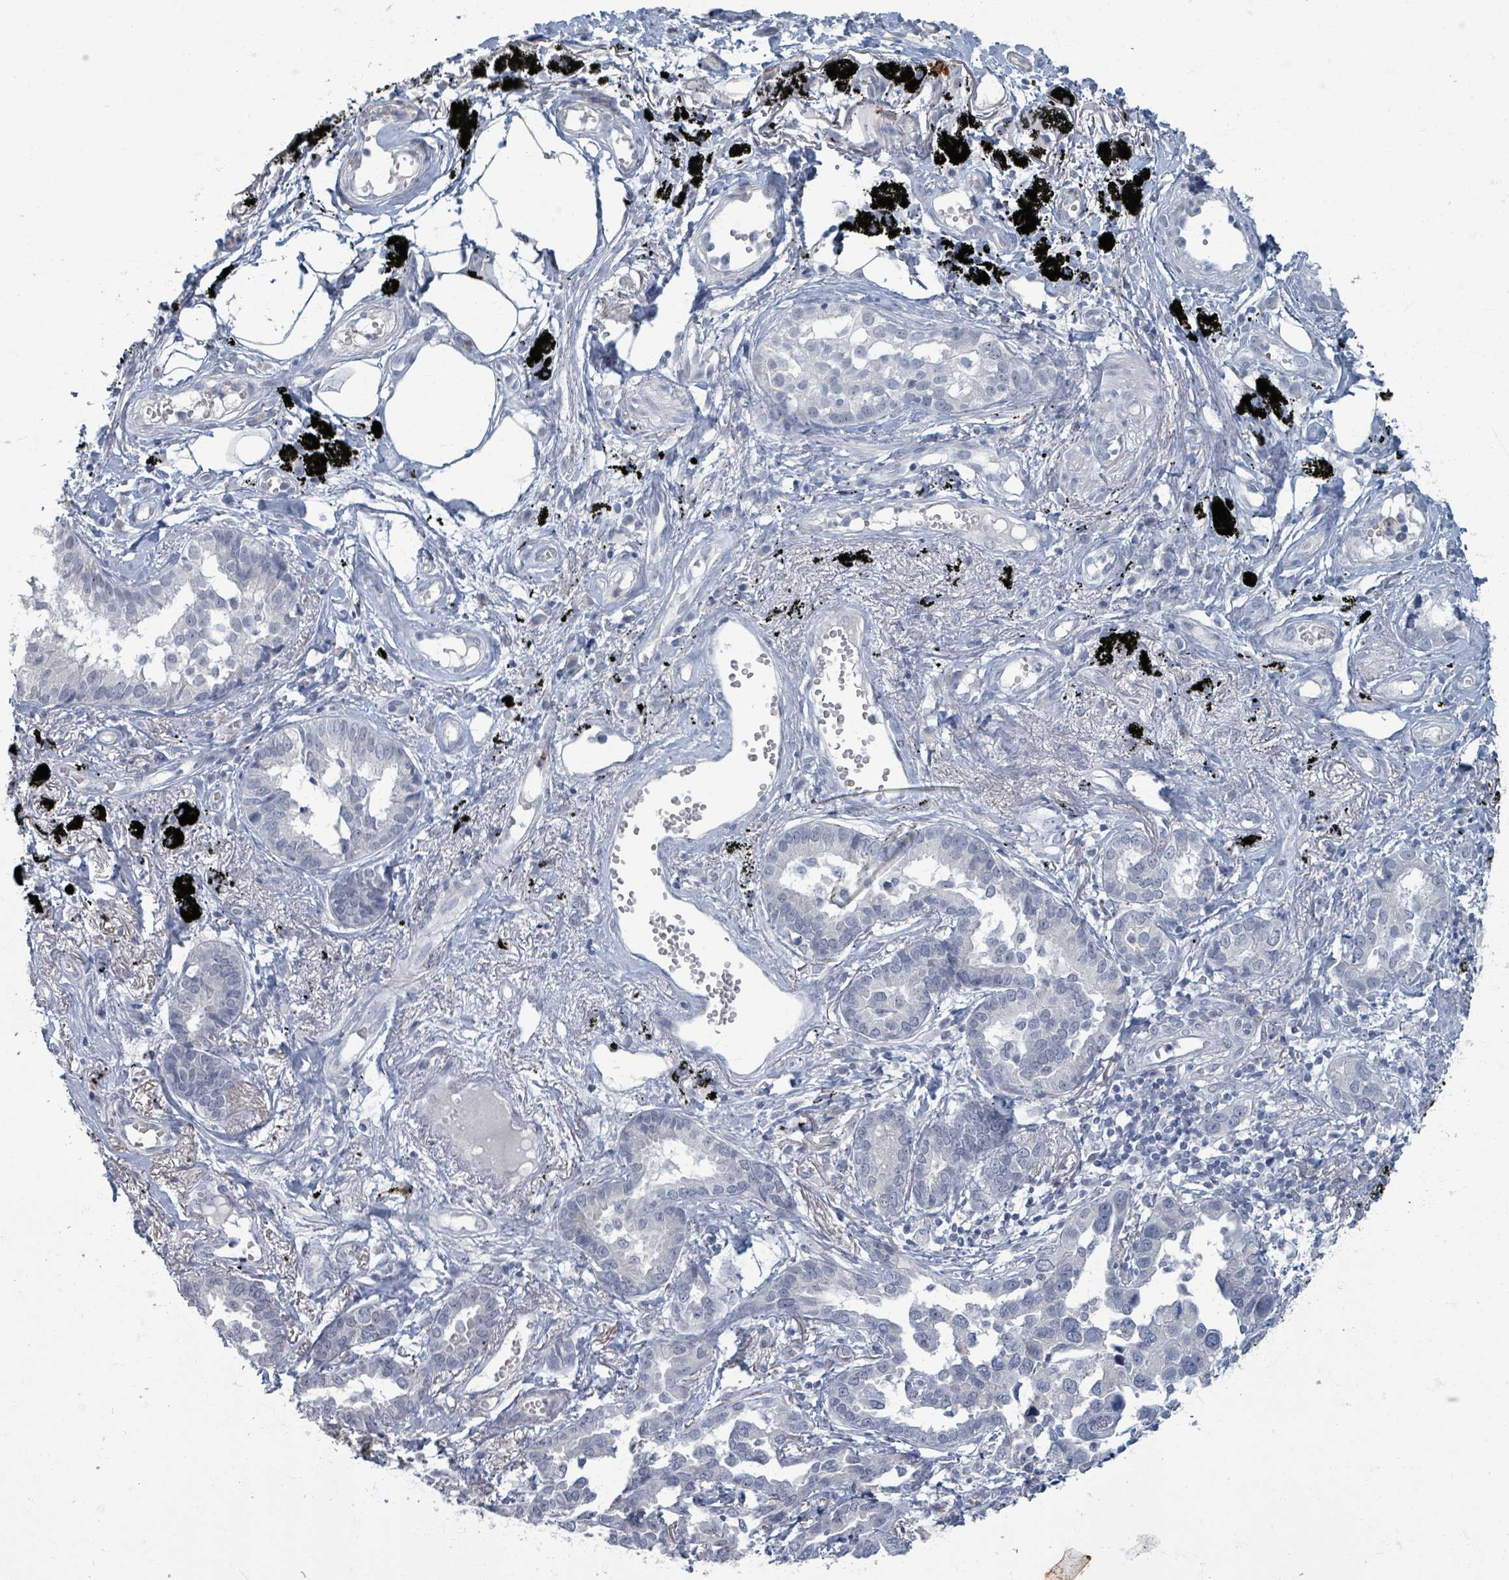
{"staining": {"intensity": "negative", "quantity": "none", "location": "none"}, "tissue": "lung cancer", "cell_type": "Tumor cells", "image_type": "cancer", "snomed": [{"axis": "morphology", "description": "Adenocarcinoma, NOS"}, {"axis": "topography", "description": "Lung"}], "caption": "Lung cancer stained for a protein using immunohistochemistry exhibits no expression tumor cells.", "gene": "WNT11", "patient": {"sex": "male", "age": 67}}